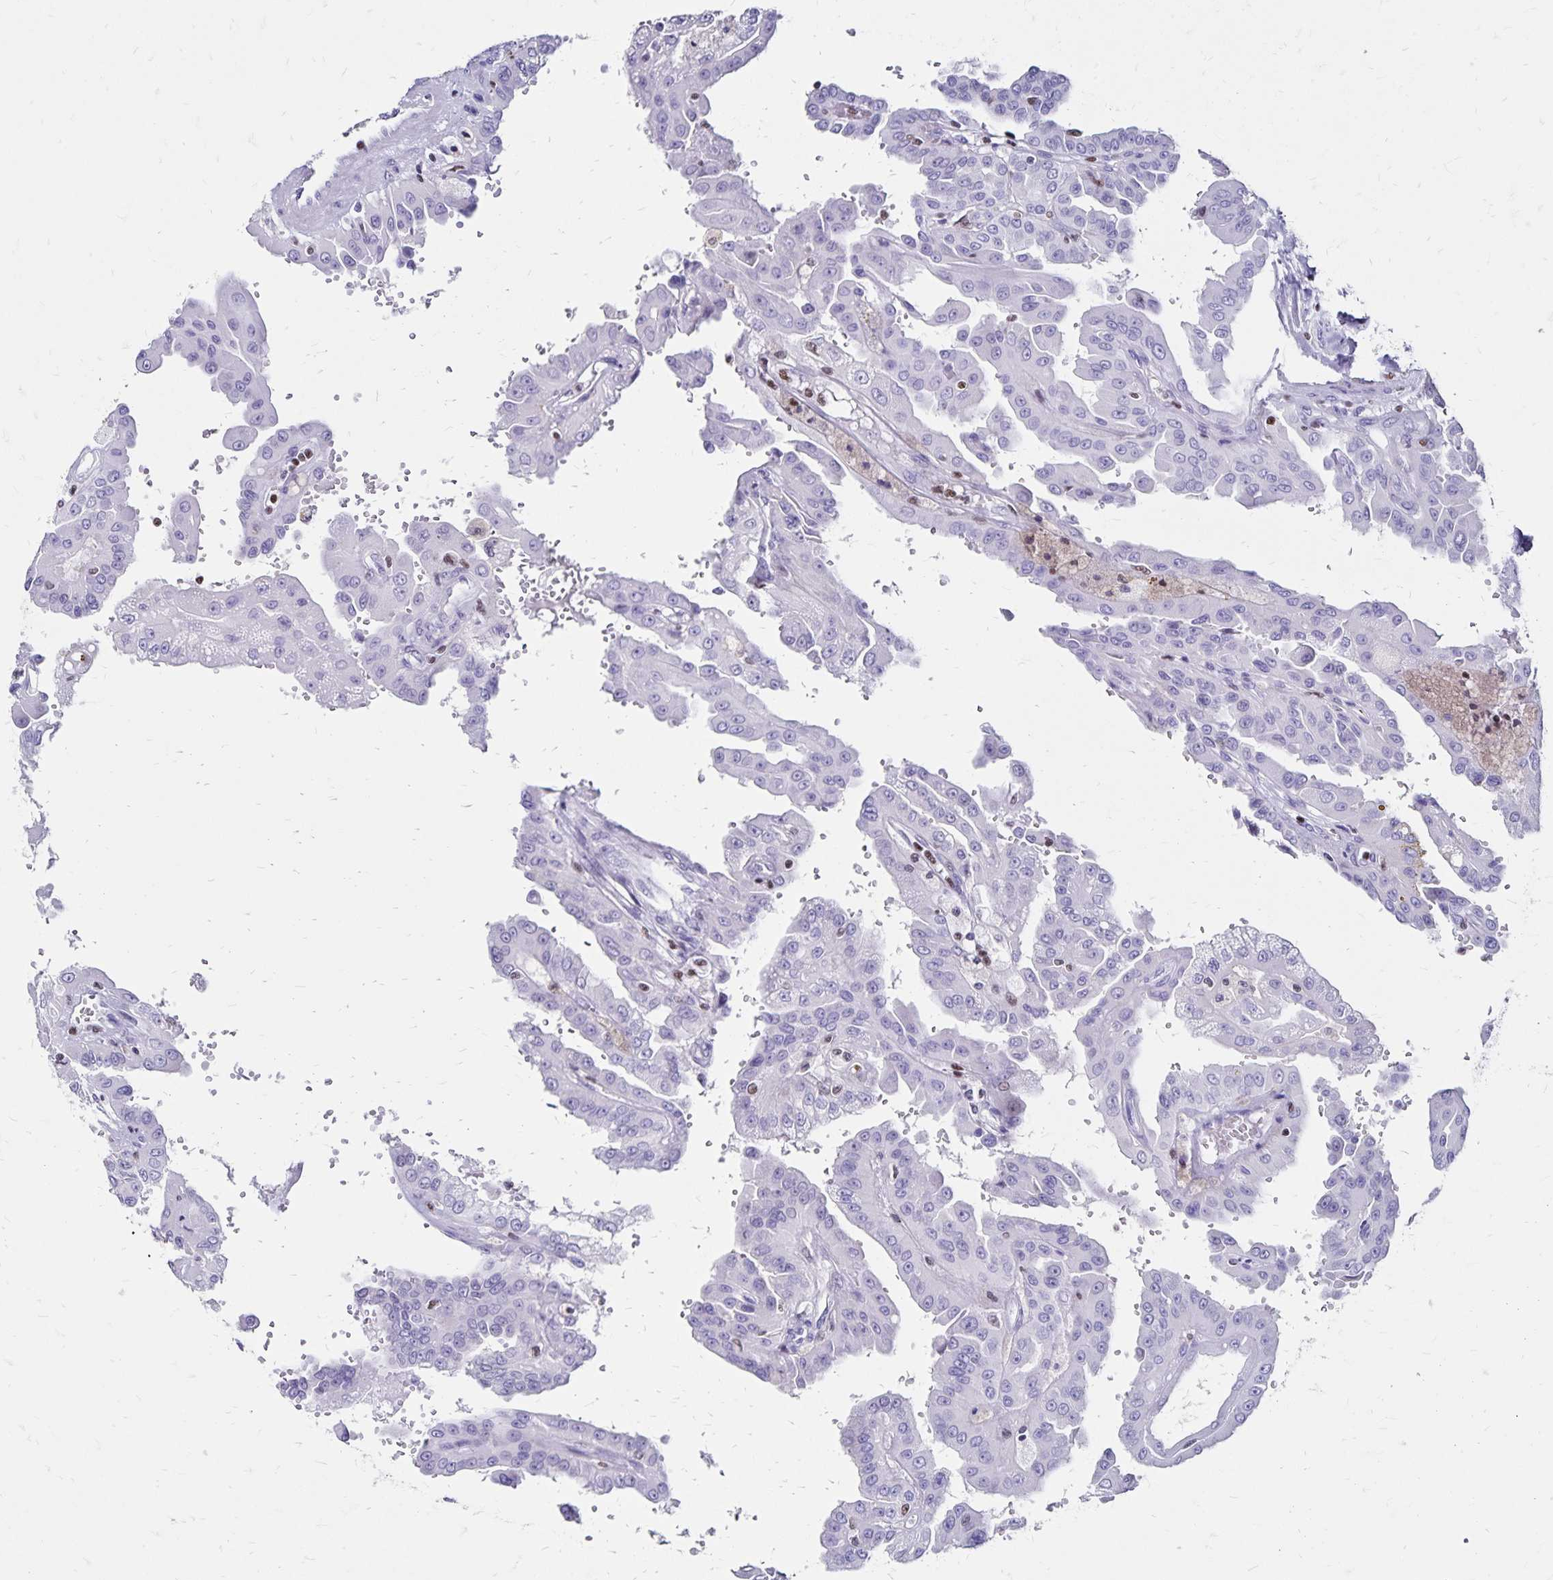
{"staining": {"intensity": "negative", "quantity": "none", "location": "none"}, "tissue": "renal cancer", "cell_type": "Tumor cells", "image_type": "cancer", "snomed": [{"axis": "morphology", "description": "Adenocarcinoma, NOS"}, {"axis": "topography", "description": "Kidney"}], "caption": "A high-resolution image shows IHC staining of renal cancer (adenocarcinoma), which reveals no significant staining in tumor cells.", "gene": "IKZF1", "patient": {"sex": "male", "age": 58}}